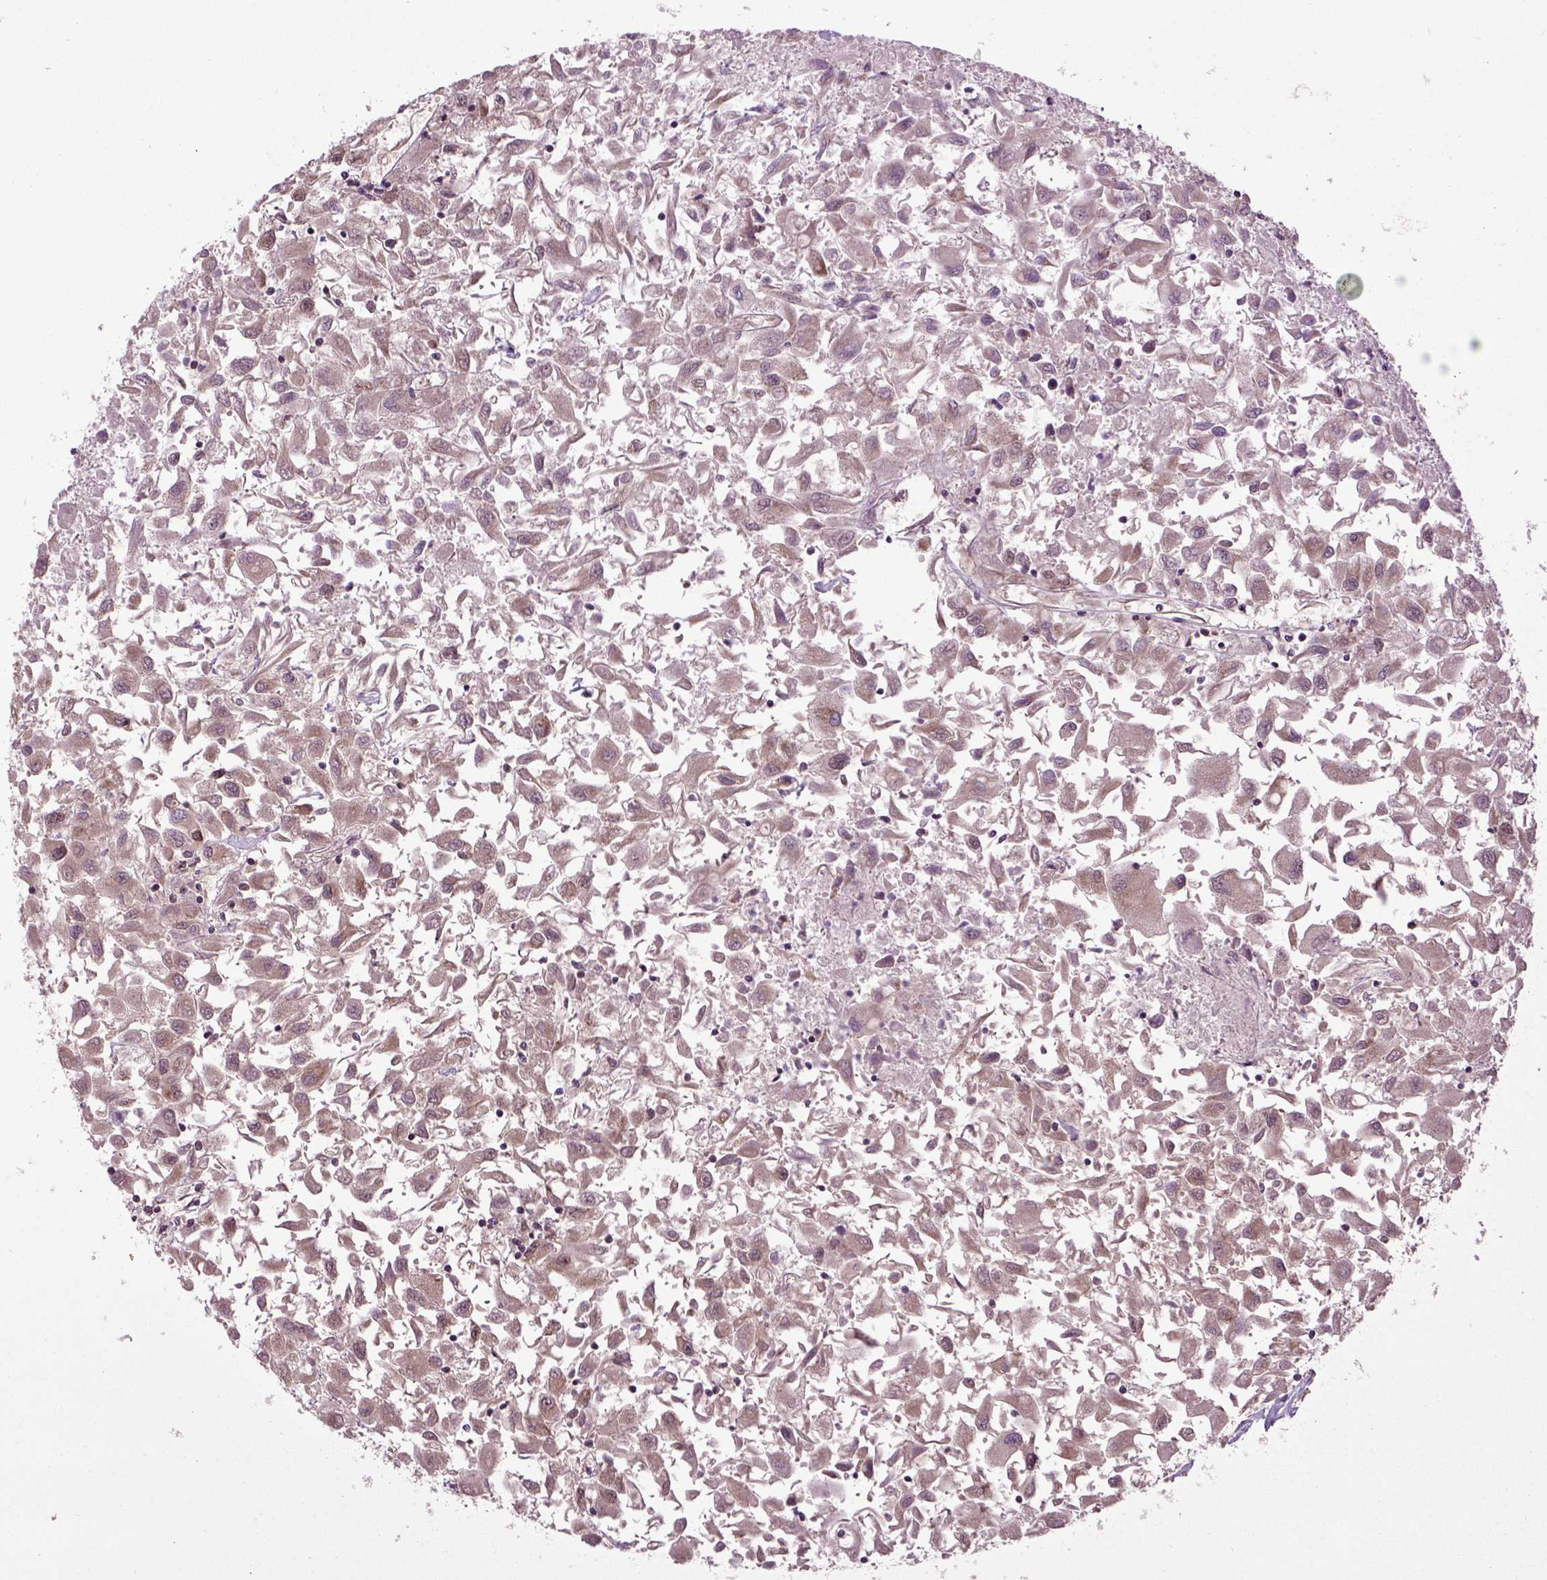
{"staining": {"intensity": "moderate", "quantity": ">75%", "location": "cytoplasmic/membranous"}, "tissue": "renal cancer", "cell_type": "Tumor cells", "image_type": "cancer", "snomed": [{"axis": "morphology", "description": "Adenocarcinoma, NOS"}, {"axis": "topography", "description": "Kidney"}], "caption": "A high-resolution photomicrograph shows immunohistochemistry staining of renal cancer, which demonstrates moderate cytoplasmic/membranous staining in about >75% of tumor cells.", "gene": "WDR48", "patient": {"sex": "female", "age": 76}}